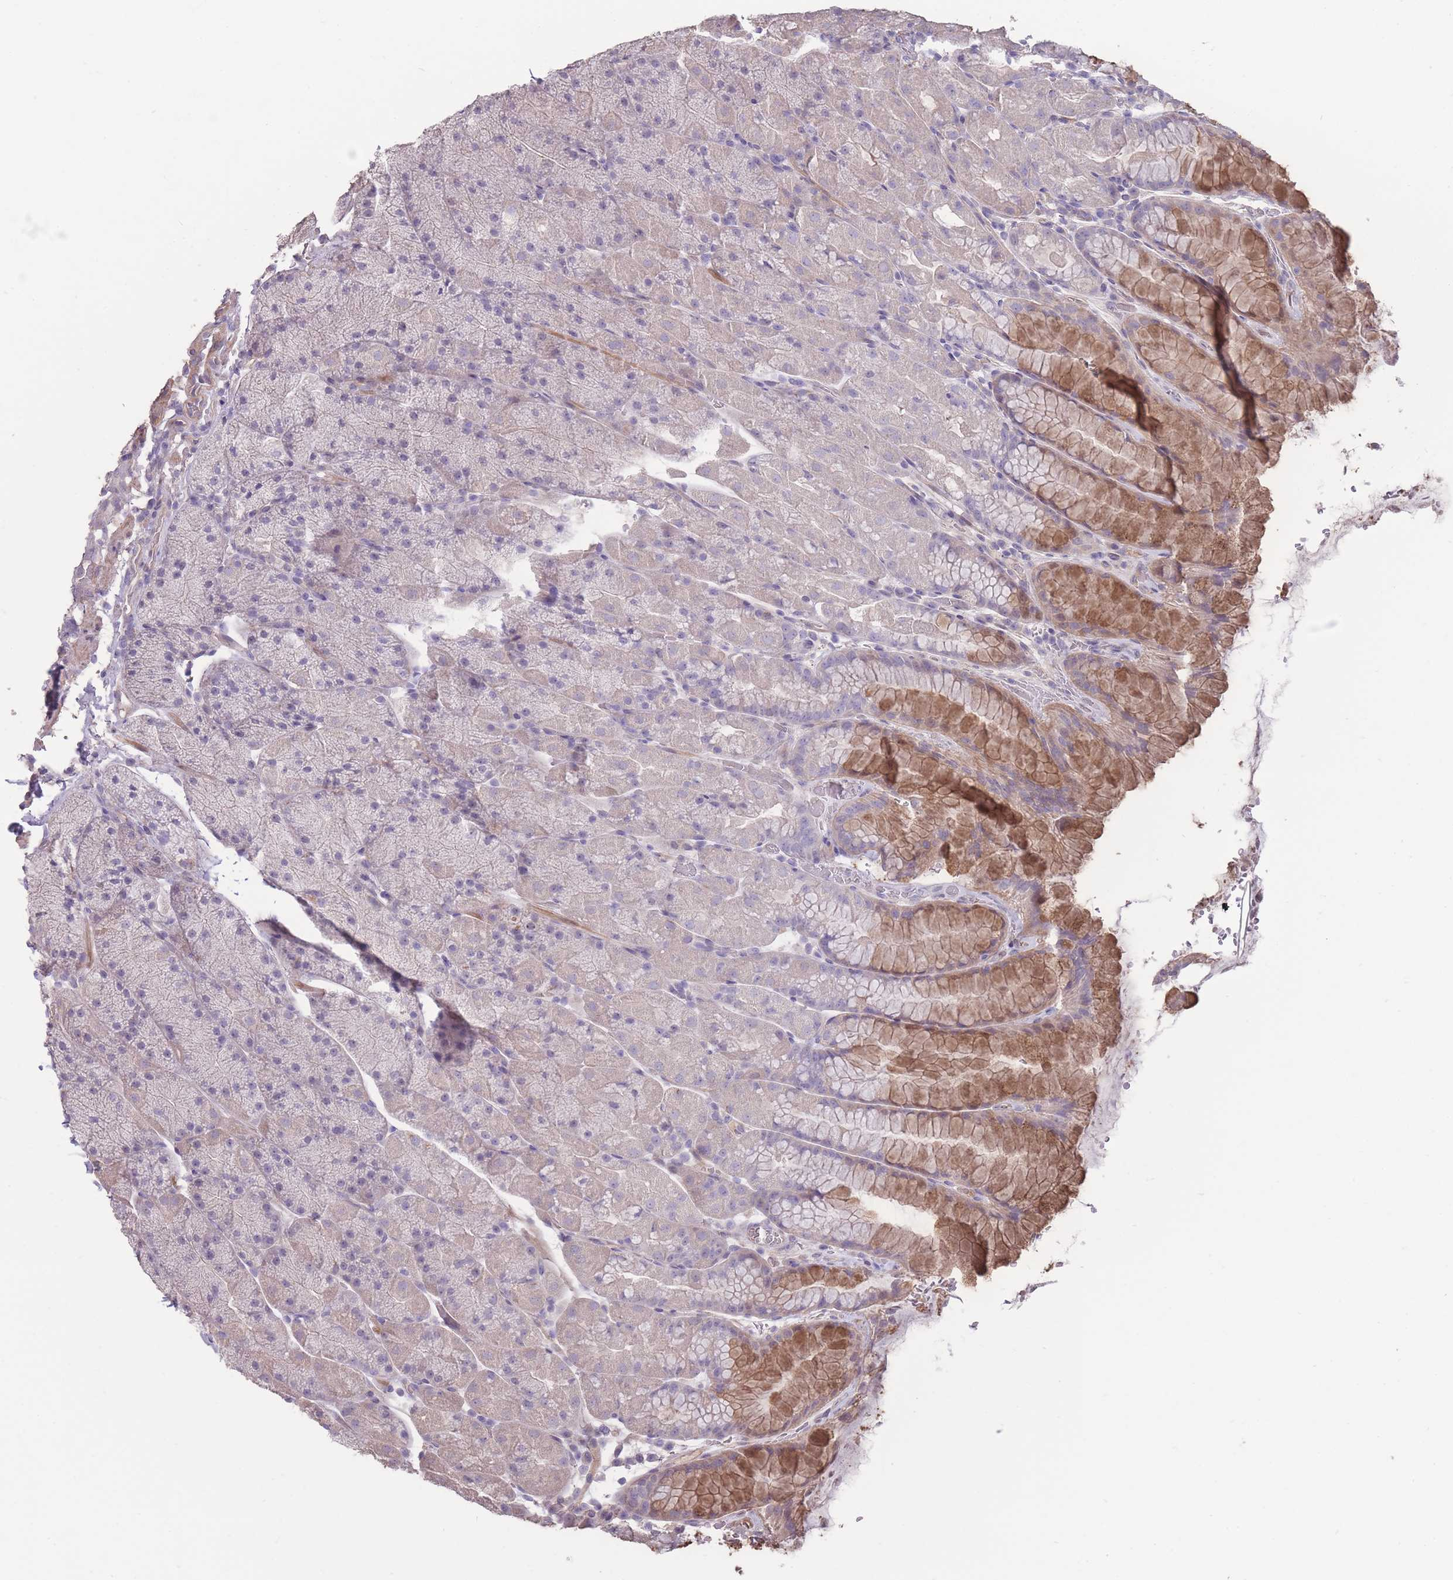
{"staining": {"intensity": "moderate", "quantity": "<25%", "location": "cytoplasmic/membranous"}, "tissue": "stomach", "cell_type": "Glandular cells", "image_type": "normal", "snomed": [{"axis": "morphology", "description": "Normal tissue, NOS"}, {"axis": "topography", "description": "Stomach, upper"}, {"axis": "topography", "description": "Stomach, lower"}], "caption": "This photomicrograph reveals IHC staining of unremarkable human stomach, with low moderate cytoplasmic/membranous expression in about <25% of glandular cells.", "gene": "RSPH10B2", "patient": {"sex": "male", "age": 67}}